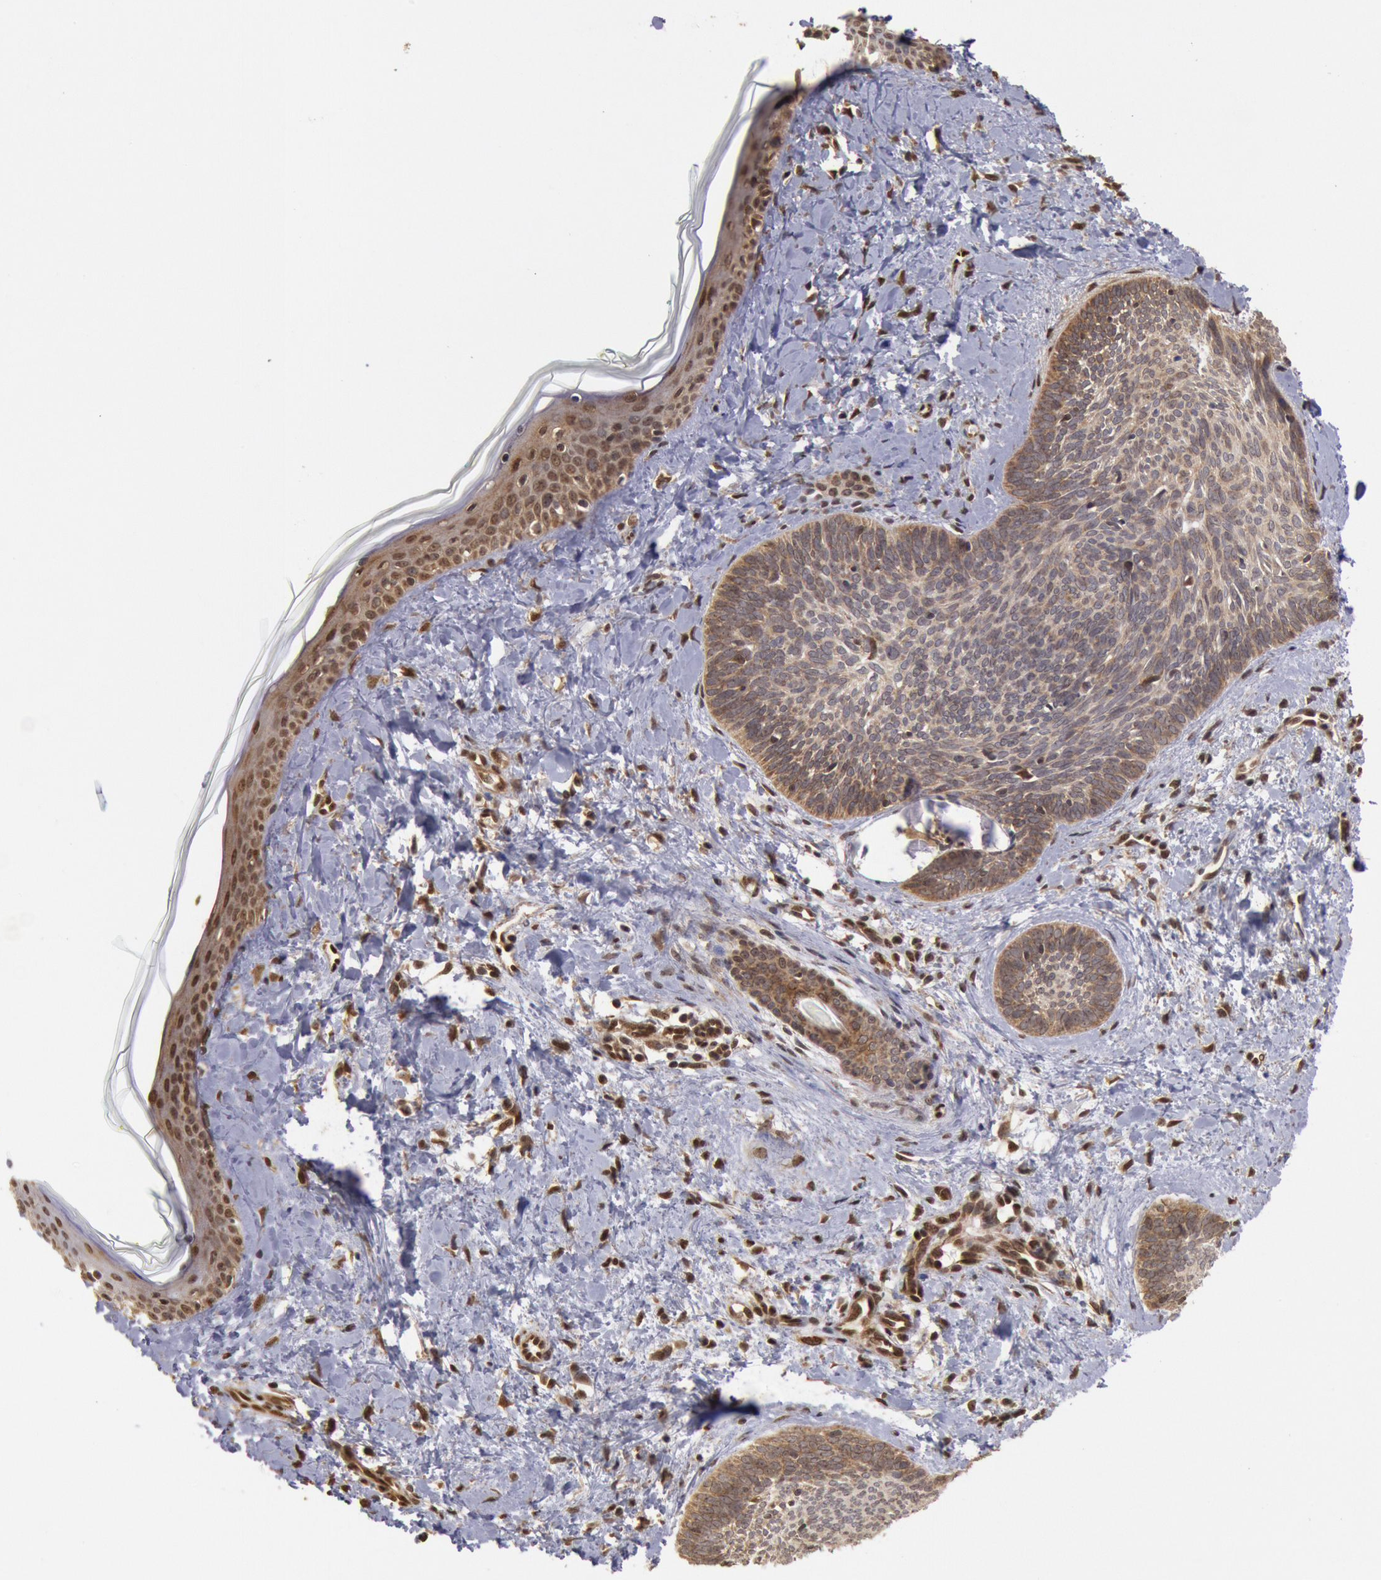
{"staining": {"intensity": "moderate", "quantity": ">75%", "location": "cytoplasmic/membranous"}, "tissue": "skin cancer", "cell_type": "Tumor cells", "image_type": "cancer", "snomed": [{"axis": "morphology", "description": "Basal cell carcinoma"}, {"axis": "topography", "description": "Skin"}], "caption": "Immunohistochemistry photomicrograph of neoplastic tissue: skin basal cell carcinoma stained using immunohistochemistry displays medium levels of moderate protein expression localized specifically in the cytoplasmic/membranous of tumor cells, appearing as a cytoplasmic/membranous brown color.", "gene": "STX17", "patient": {"sex": "female", "age": 81}}